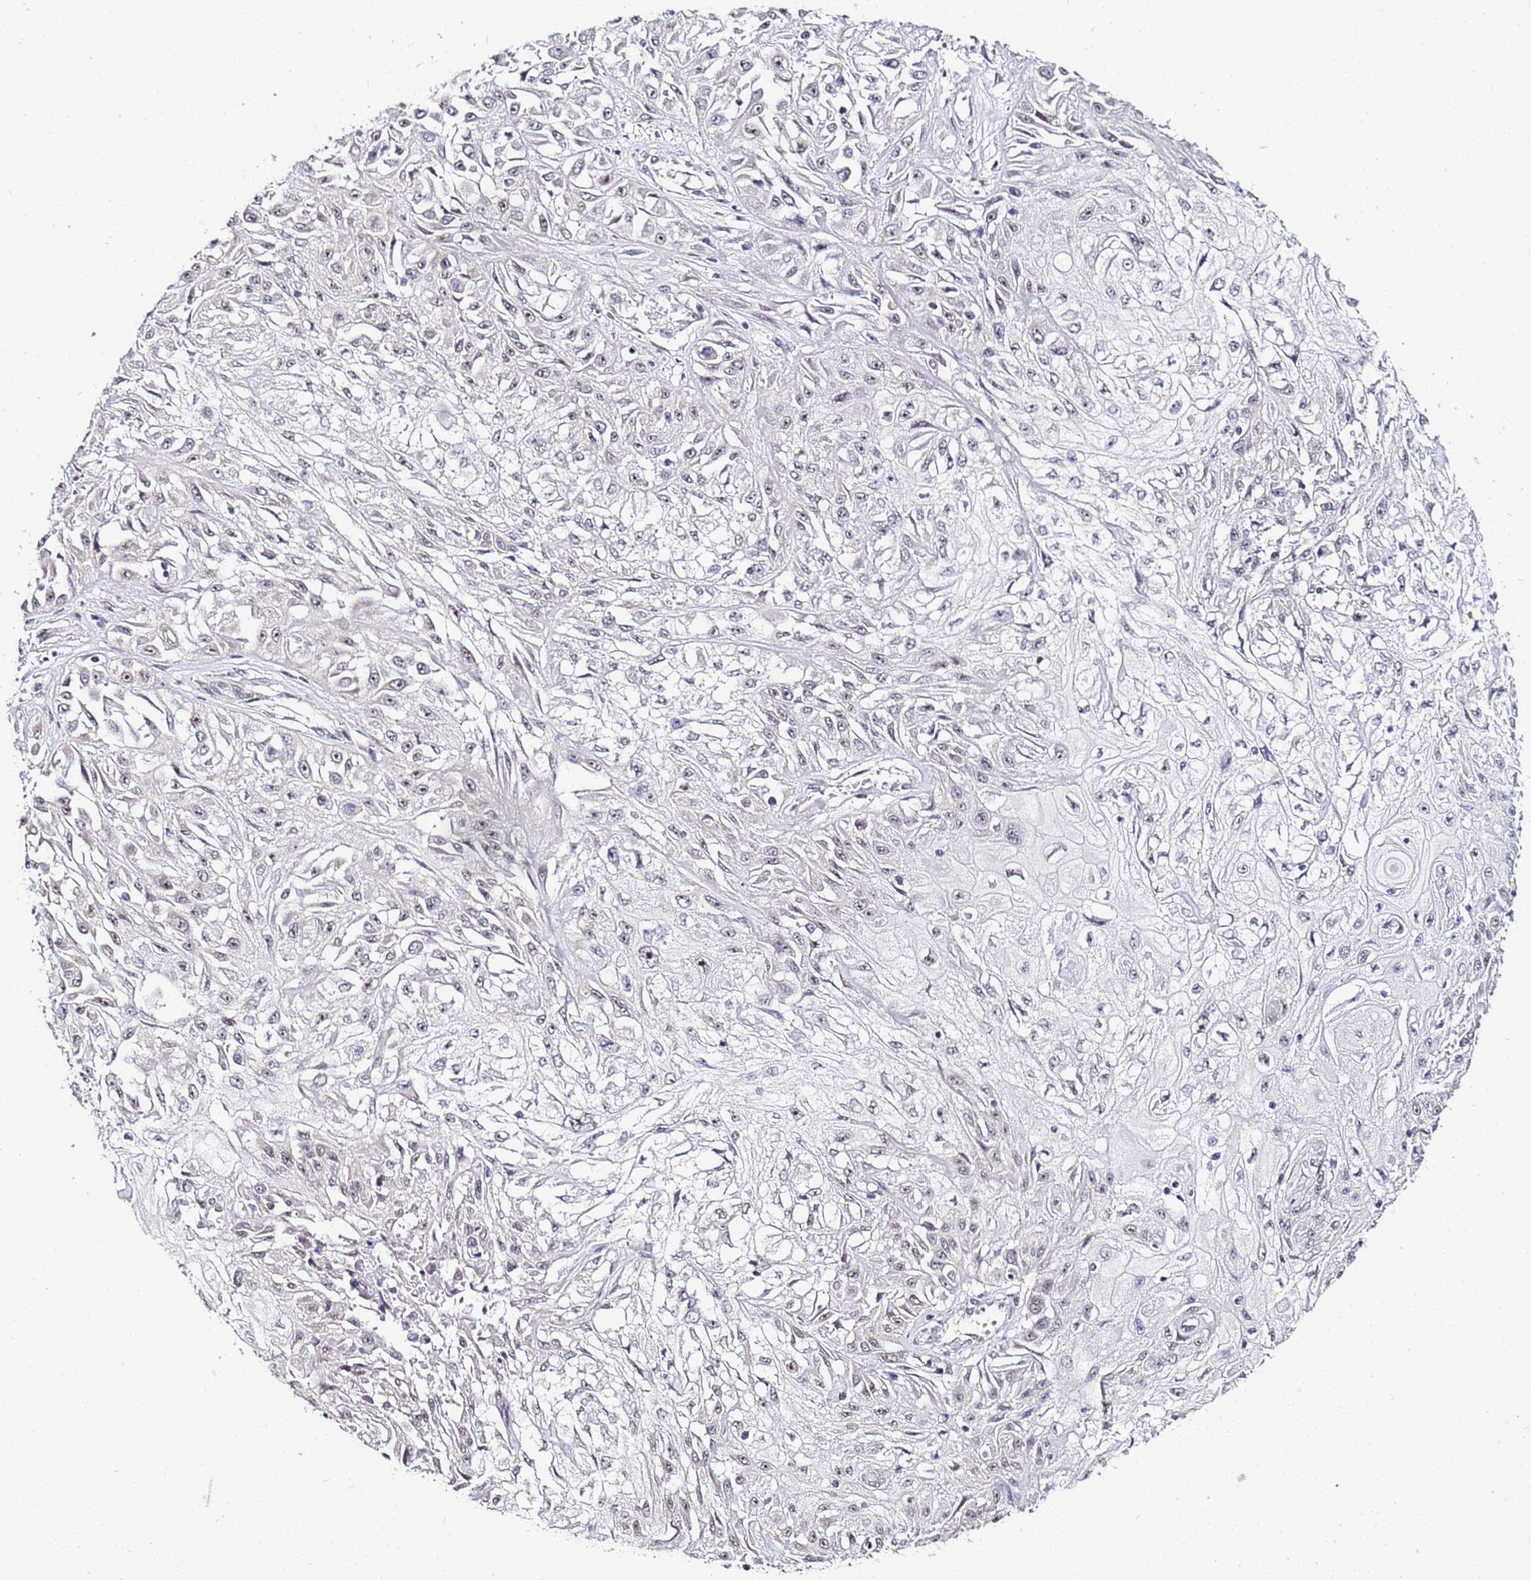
{"staining": {"intensity": "negative", "quantity": "none", "location": "none"}, "tissue": "skin cancer", "cell_type": "Tumor cells", "image_type": "cancer", "snomed": [{"axis": "morphology", "description": "Squamous cell carcinoma, NOS"}, {"axis": "morphology", "description": "Squamous cell carcinoma, metastatic, NOS"}, {"axis": "topography", "description": "Skin"}, {"axis": "topography", "description": "Lymph node"}], "caption": "Protein analysis of skin cancer reveals no significant staining in tumor cells.", "gene": "LSM3", "patient": {"sex": "male", "age": 75}}